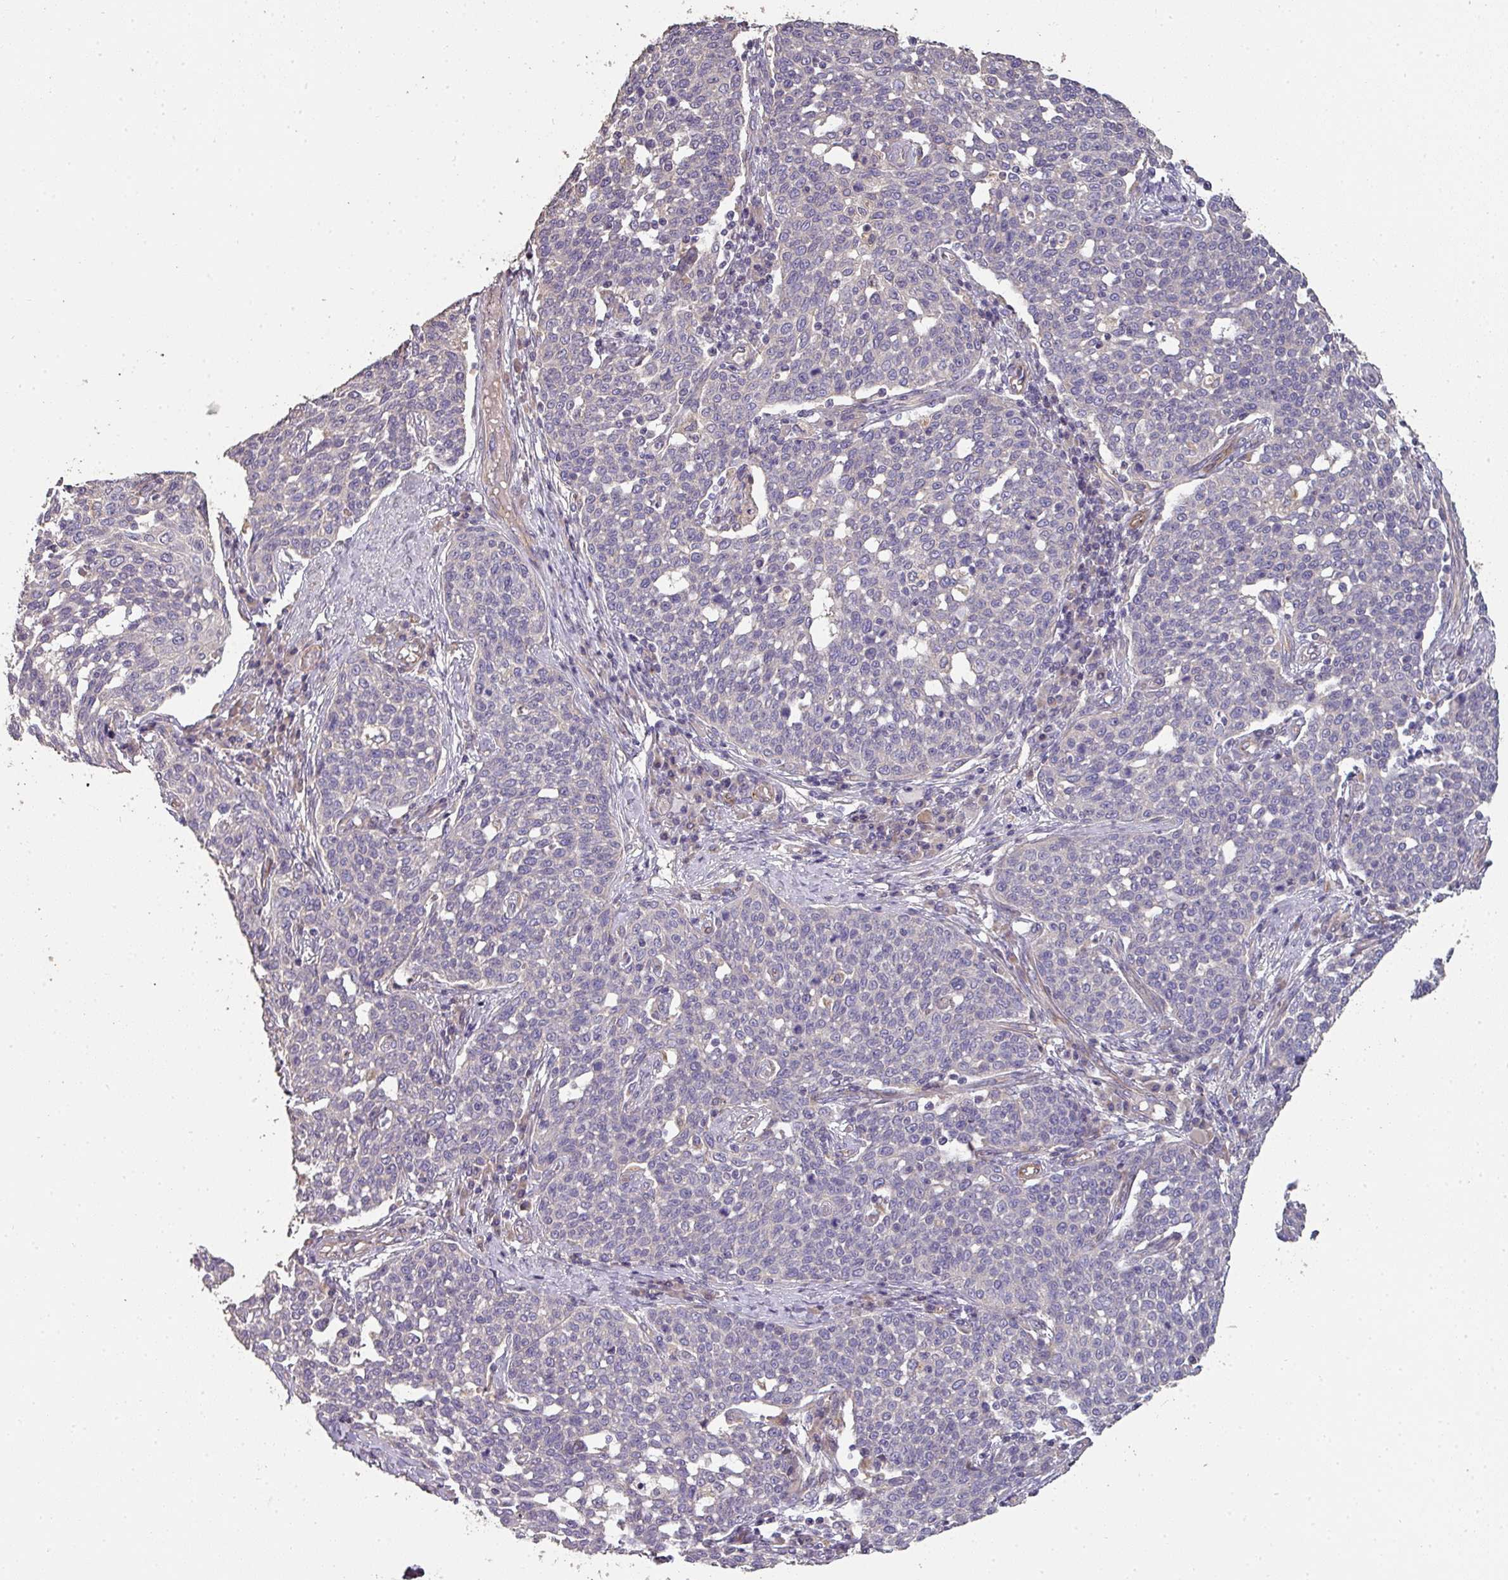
{"staining": {"intensity": "negative", "quantity": "none", "location": "none"}, "tissue": "cervical cancer", "cell_type": "Tumor cells", "image_type": "cancer", "snomed": [{"axis": "morphology", "description": "Squamous cell carcinoma, NOS"}, {"axis": "topography", "description": "Cervix"}], "caption": "High magnification brightfield microscopy of squamous cell carcinoma (cervical) stained with DAB (3,3'-diaminobenzidine) (brown) and counterstained with hematoxylin (blue): tumor cells show no significant positivity. (DAB (3,3'-diaminobenzidine) immunohistochemistry visualized using brightfield microscopy, high magnification).", "gene": "PCDH1", "patient": {"sex": "female", "age": 34}}